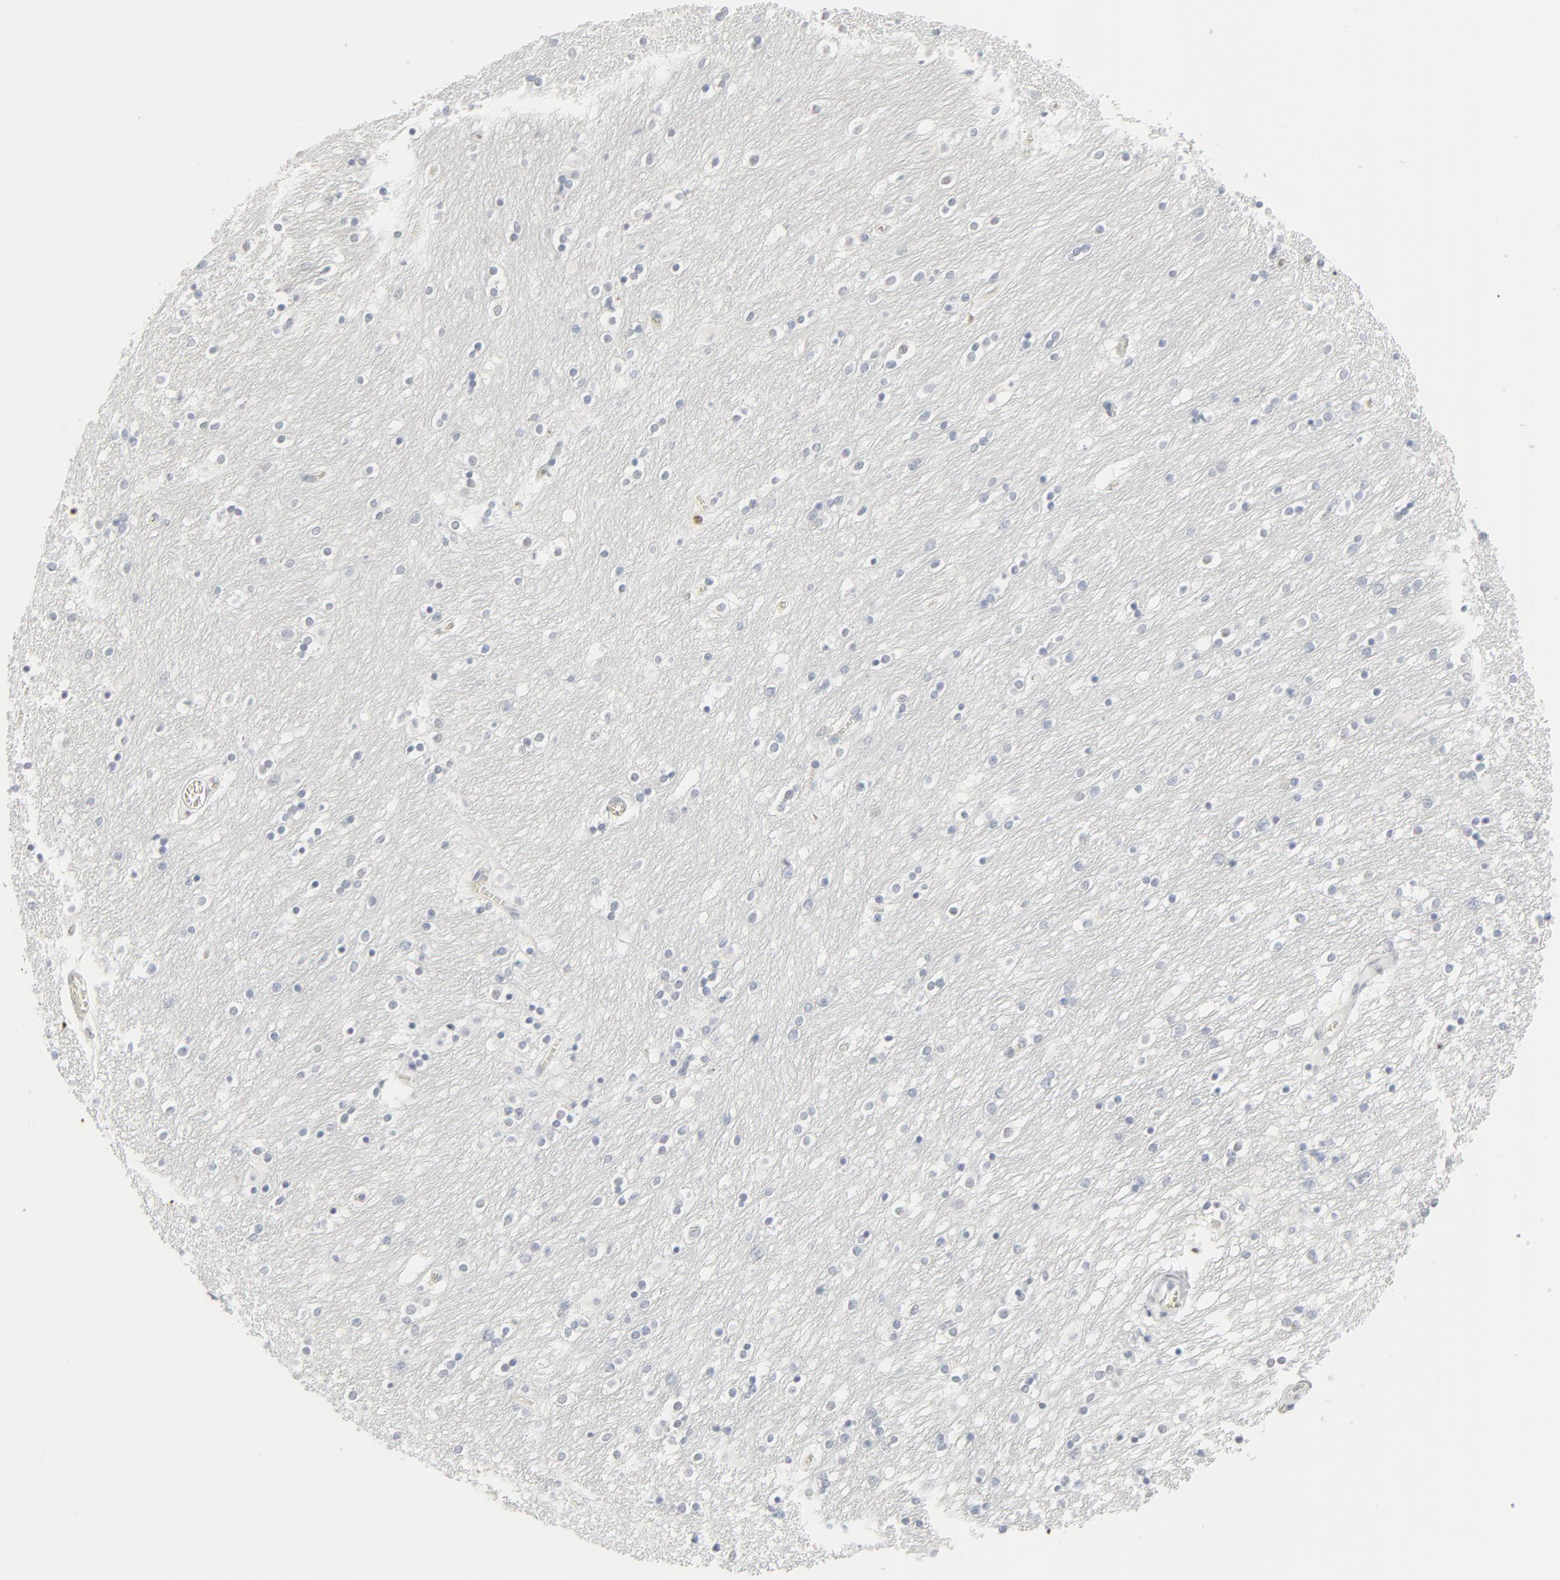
{"staining": {"intensity": "negative", "quantity": "none", "location": "none"}, "tissue": "caudate", "cell_type": "Glial cells", "image_type": "normal", "snomed": [{"axis": "morphology", "description": "Normal tissue, NOS"}, {"axis": "topography", "description": "Lateral ventricle wall"}], "caption": "Immunohistochemistry (IHC) of unremarkable caudate demonstrates no staining in glial cells.", "gene": "MITF", "patient": {"sex": "female", "age": 54}}